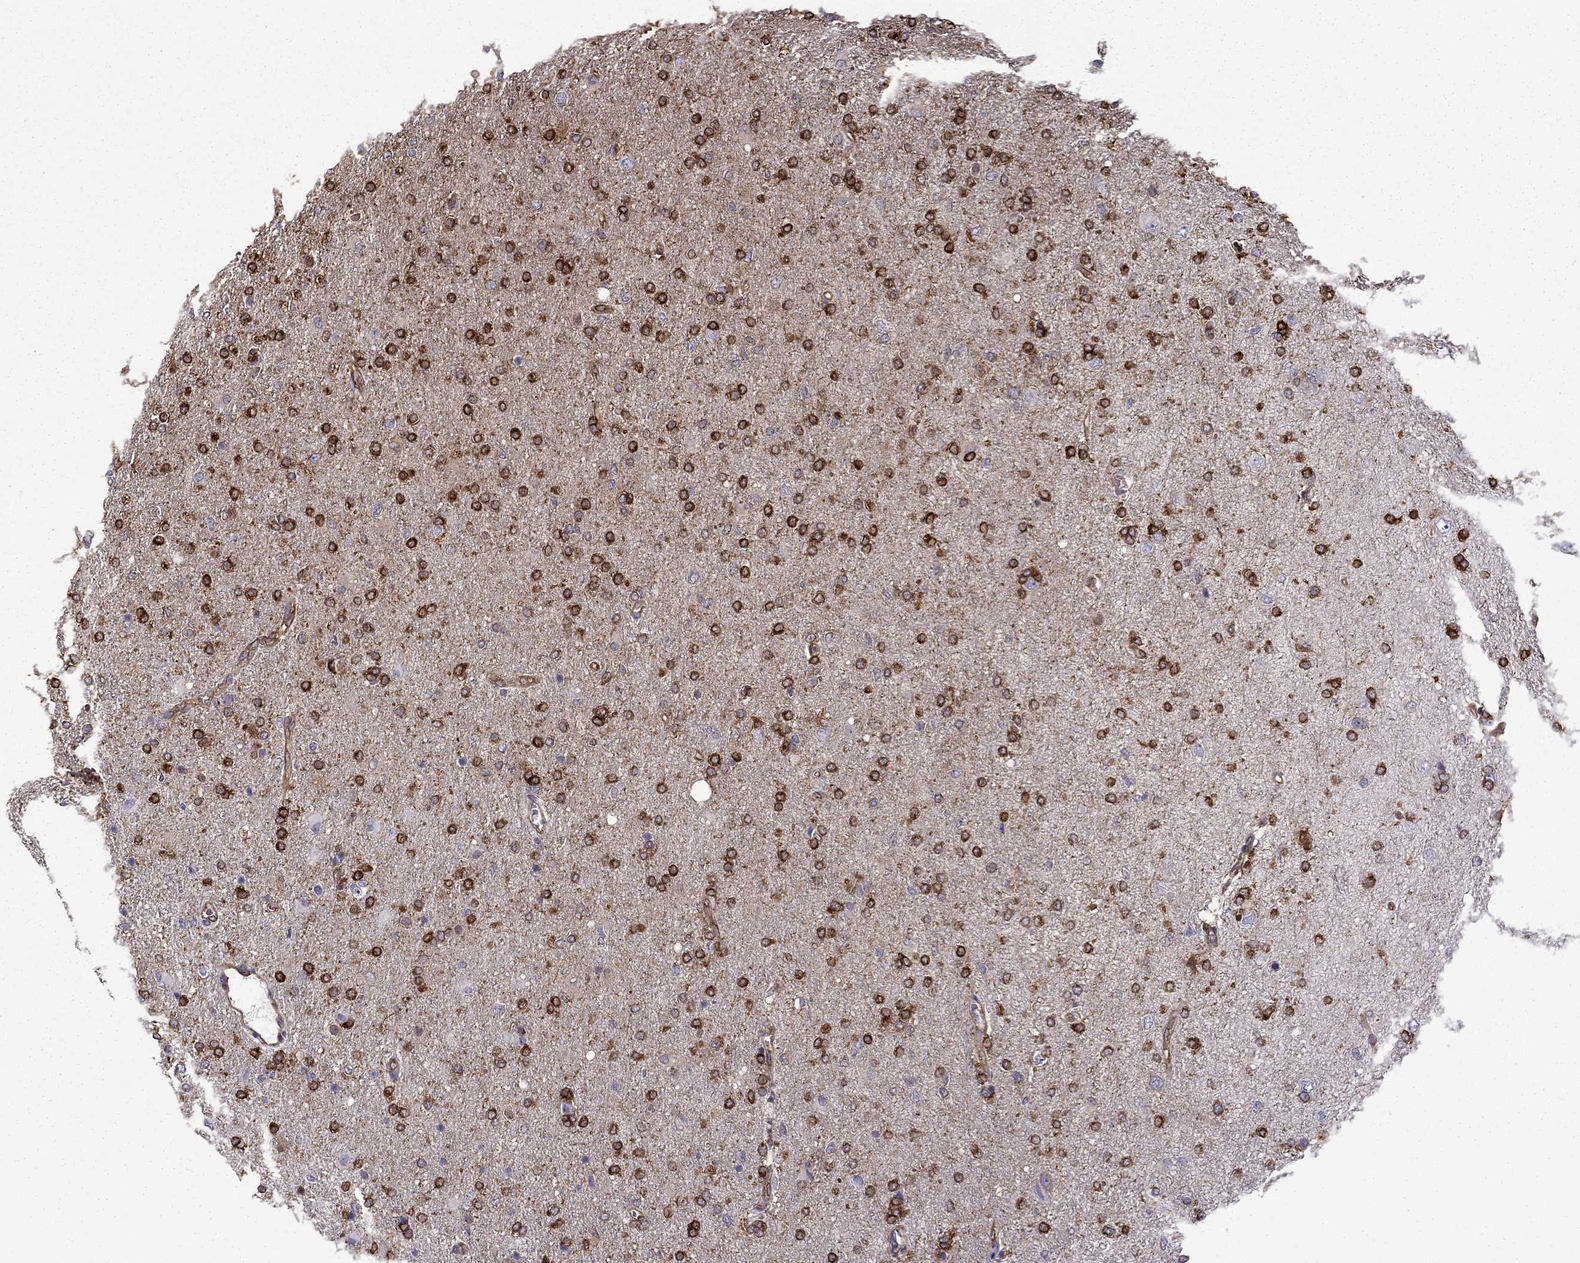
{"staining": {"intensity": "strong", "quantity": ">75%", "location": "cytoplasmic/membranous"}, "tissue": "glioma", "cell_type": "Tumor cells", "image_type": "cancer", "snomed": [{"axis": "morphology", "description": "Glioma, malignant, High grade"}, {"axis": "topography", "description": "Cerebral cortex"}], "caption": "Immunohistochemical staining of human glioma exhibits high levels of strong cytoplasmic/membranous protein expression in approximately >75% of tumor cells.", "gene": "MAP4", "patient": {"sex": "male", "age": 70}}